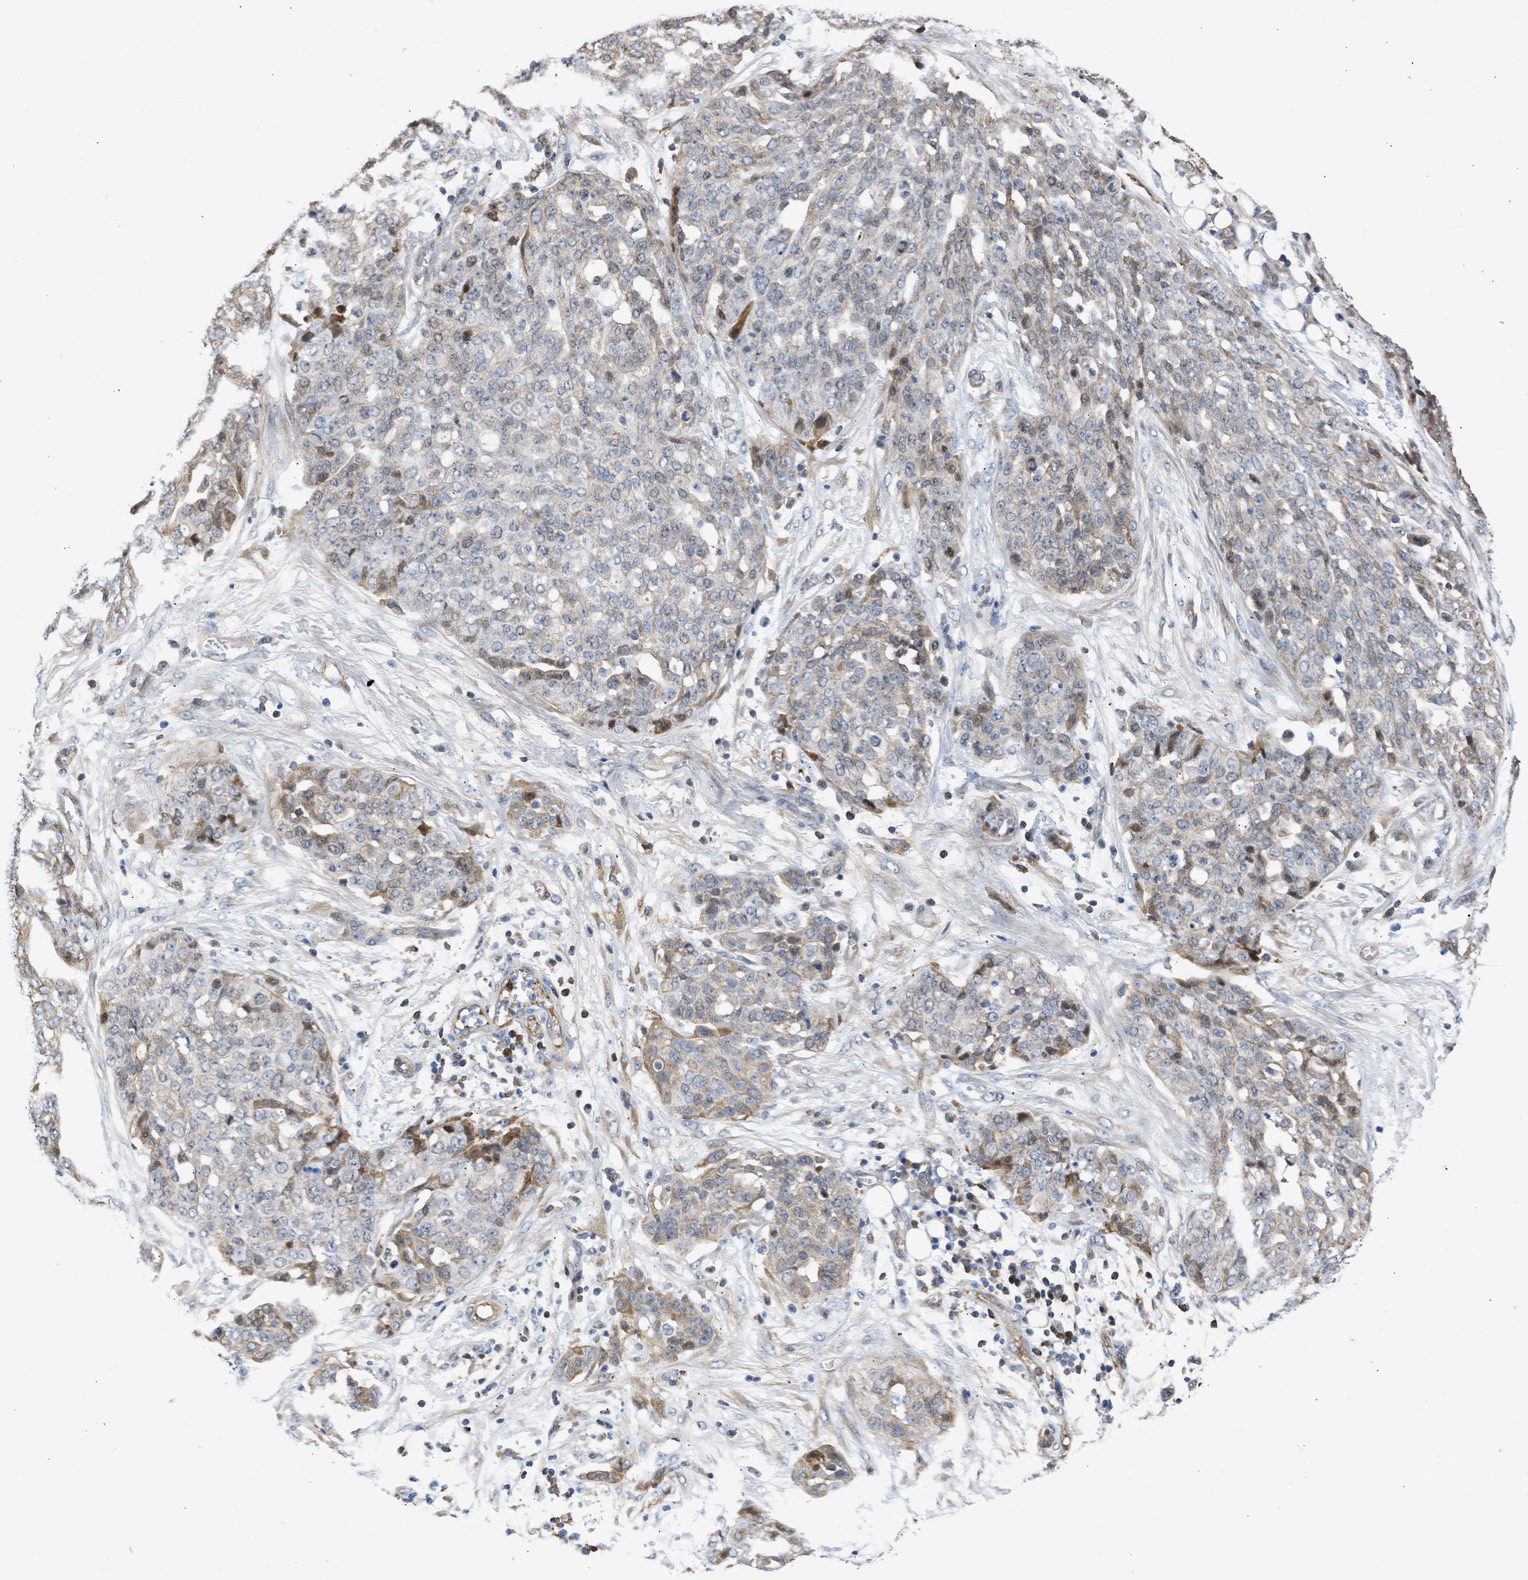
{"staining": {"intensity": "moderate", "quantity": "<25%", "location": "cytoplasmic/membranous"}, "tissue": "ovarian cancer", "cell_type": "Tumor cells", "image_type": "cancer", "snomed": [{"axis": "morphology", "description": "Cystadenocarcinoma, serous, NOS"}, {"axis": "topography", "description": "Soft tissue"}, {"axis": "topography", "description": "Ovary"}], "caption": "Immunohistochemical staining of human serous cystadenocarcinoma (ovarian) demonstrates low levels of moderate cytoplasmic/membranous protein staining in approximately <25% of tumor cells. (brown staining indicates protein expression, while blue staining denotes nuclei).", "gene": "MAS1L", "patient": {"sex": "female", "age": 57}}